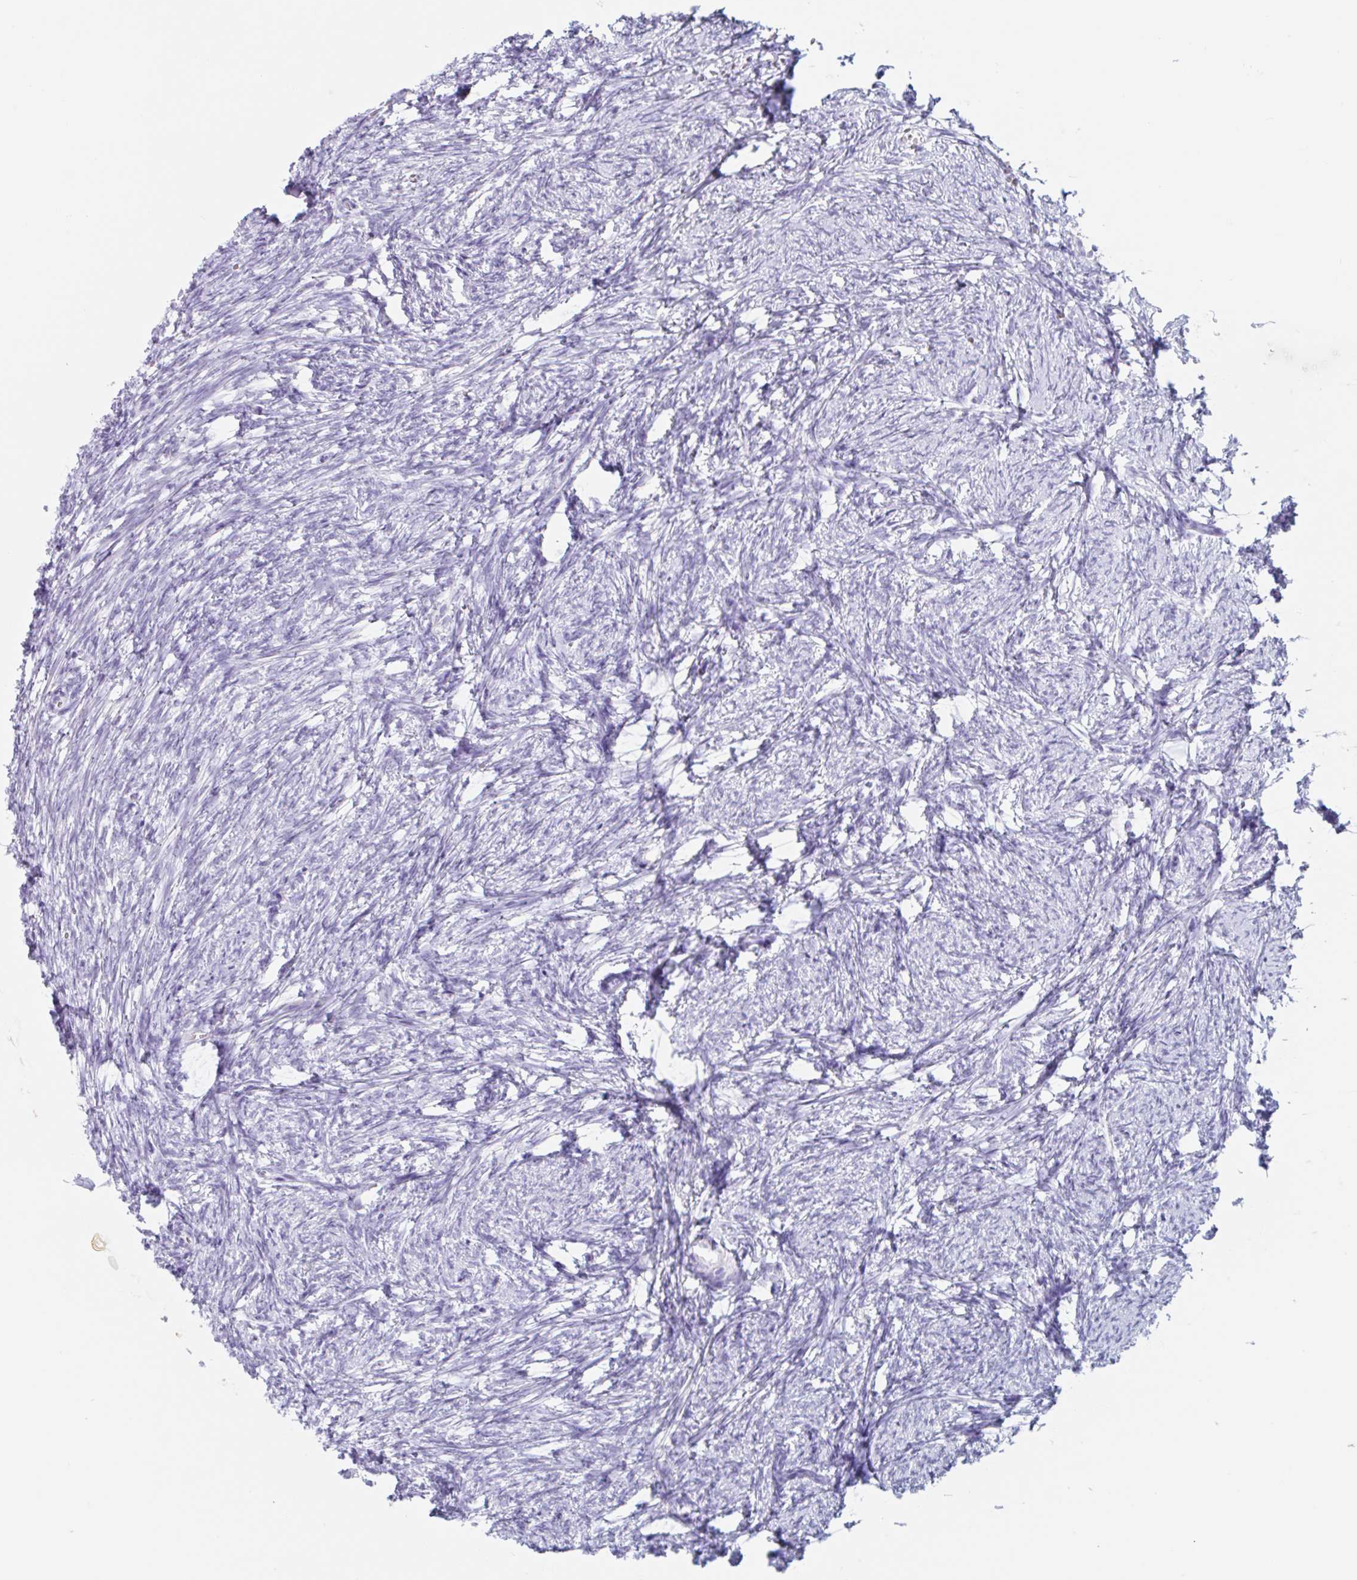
{"staining": {"intensity": "negative", "quantity": "none", "location": "none"}, "tissue": "ovary", "cell_type": "Ovarian stroma cells", "image_type": "normal", "snomed": [{"axis": "morphology", "description": "Normal tissue, NOS"}, {"axis": "topography", "description": "Ovary"}], "caption": "DAB (3,3'-diaminobenzidine) immunohistochemical staining of unremarkable ovary demonstrates no significant expression in ovarian stroma cells.", "gene": "EMC4", "patient": {"sex": "female", "age": 41}}